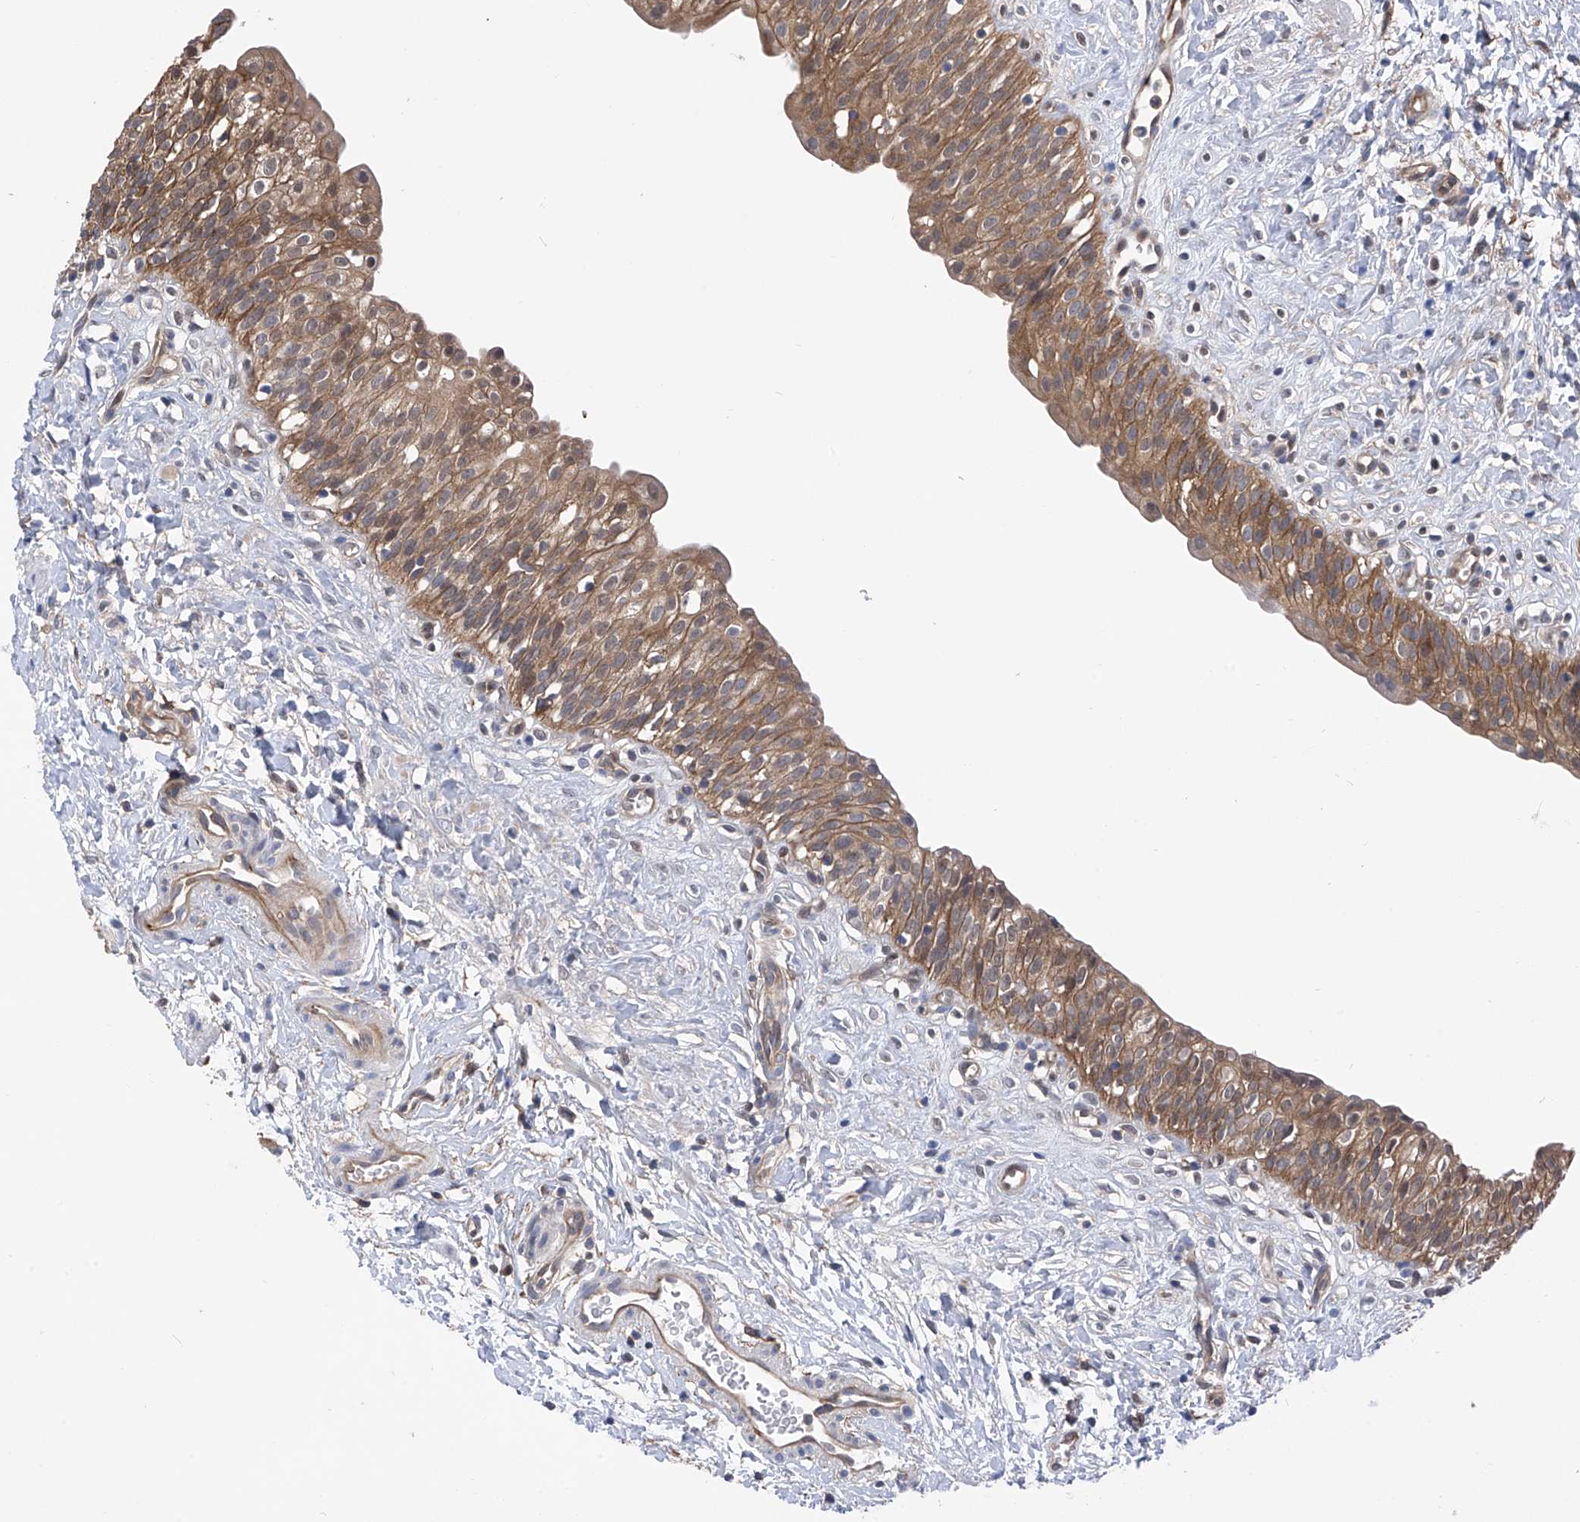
{"staining": {"intensity": "moderate", "quantity": ">75%", "location": "cytoplasmic/membranous"}, "tissue": "urinary bladder", "cell_type": "Urothelial cells", "image_type": "normal", "snomed": [{"axis": "morphology", "description": "Normal tissue, NOS"}, {"axis": "topography", "description": "Urinary bladder"}], "caption": "Immunohistochemical staining of unremarkable urinary bladder reveals >75% levels of moderate cytoplasmic/membranous protein positivity in approximately >75% of urothelial cells.", "gene": "CHPF", "patient": {"sex": "male", "age": 51}}